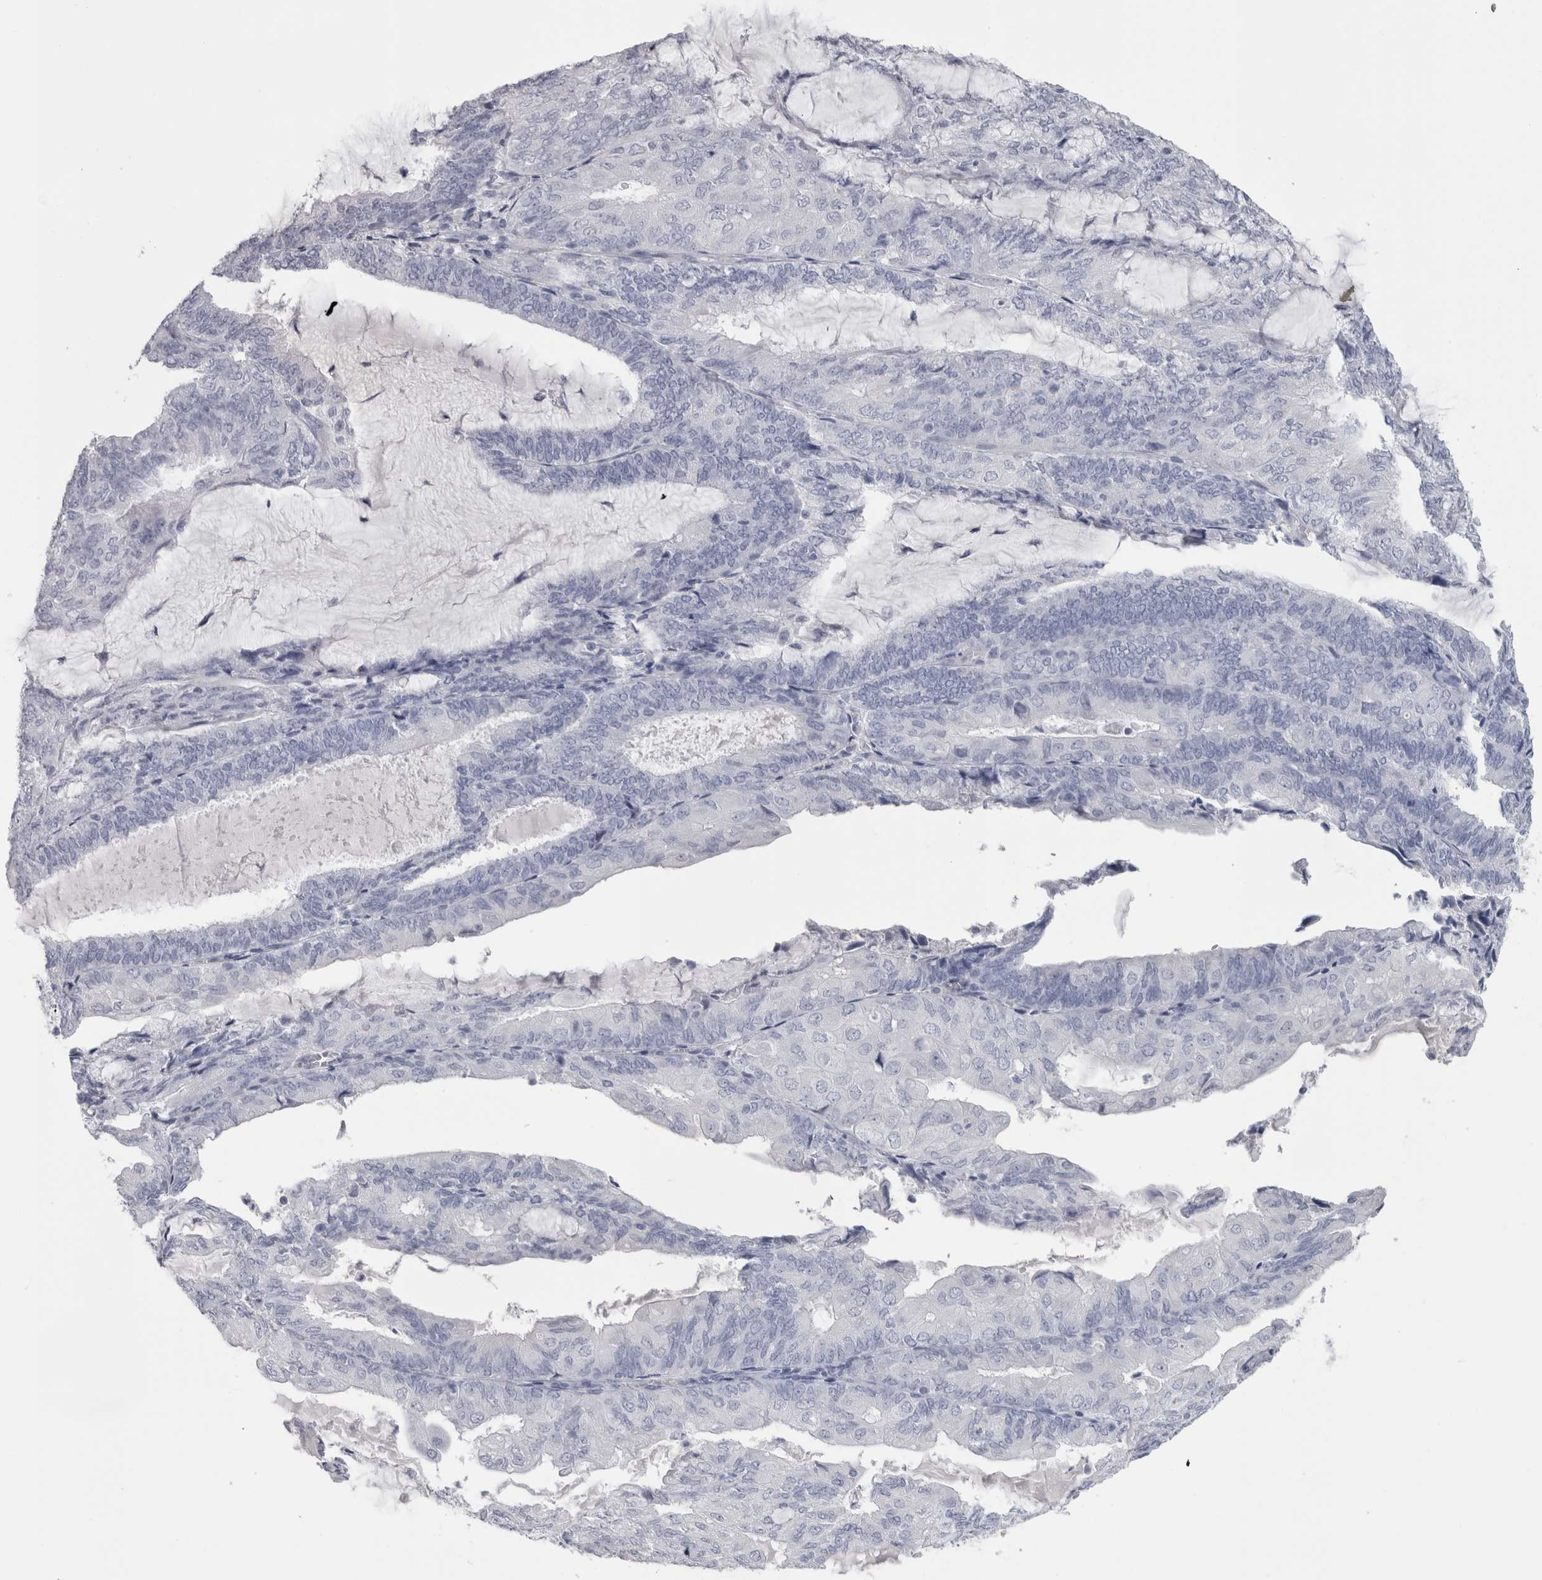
{"staining": {"intensity": "negative", "quantity": "none", "location": "none"}, "tissue": "endometrial cancer", "cell_type": "Tumor cells", "image_type": "cancer", "snomed": [{"axis": "morphology", "description": "Adenocarcinoma, NOS"}, {"axis": "topography", "description": "Endometrium"}], "caption": "The histopathology image reveals no significant staining in tumor cells of endometrial cancer (adenocarcinoma). Brightfield microscopy of IHC stained with DAB (brown) and hematoxylin (blue), captured at high magnification.", "gene": "PTH", "patient": {"sex": "female", "age": 81}}